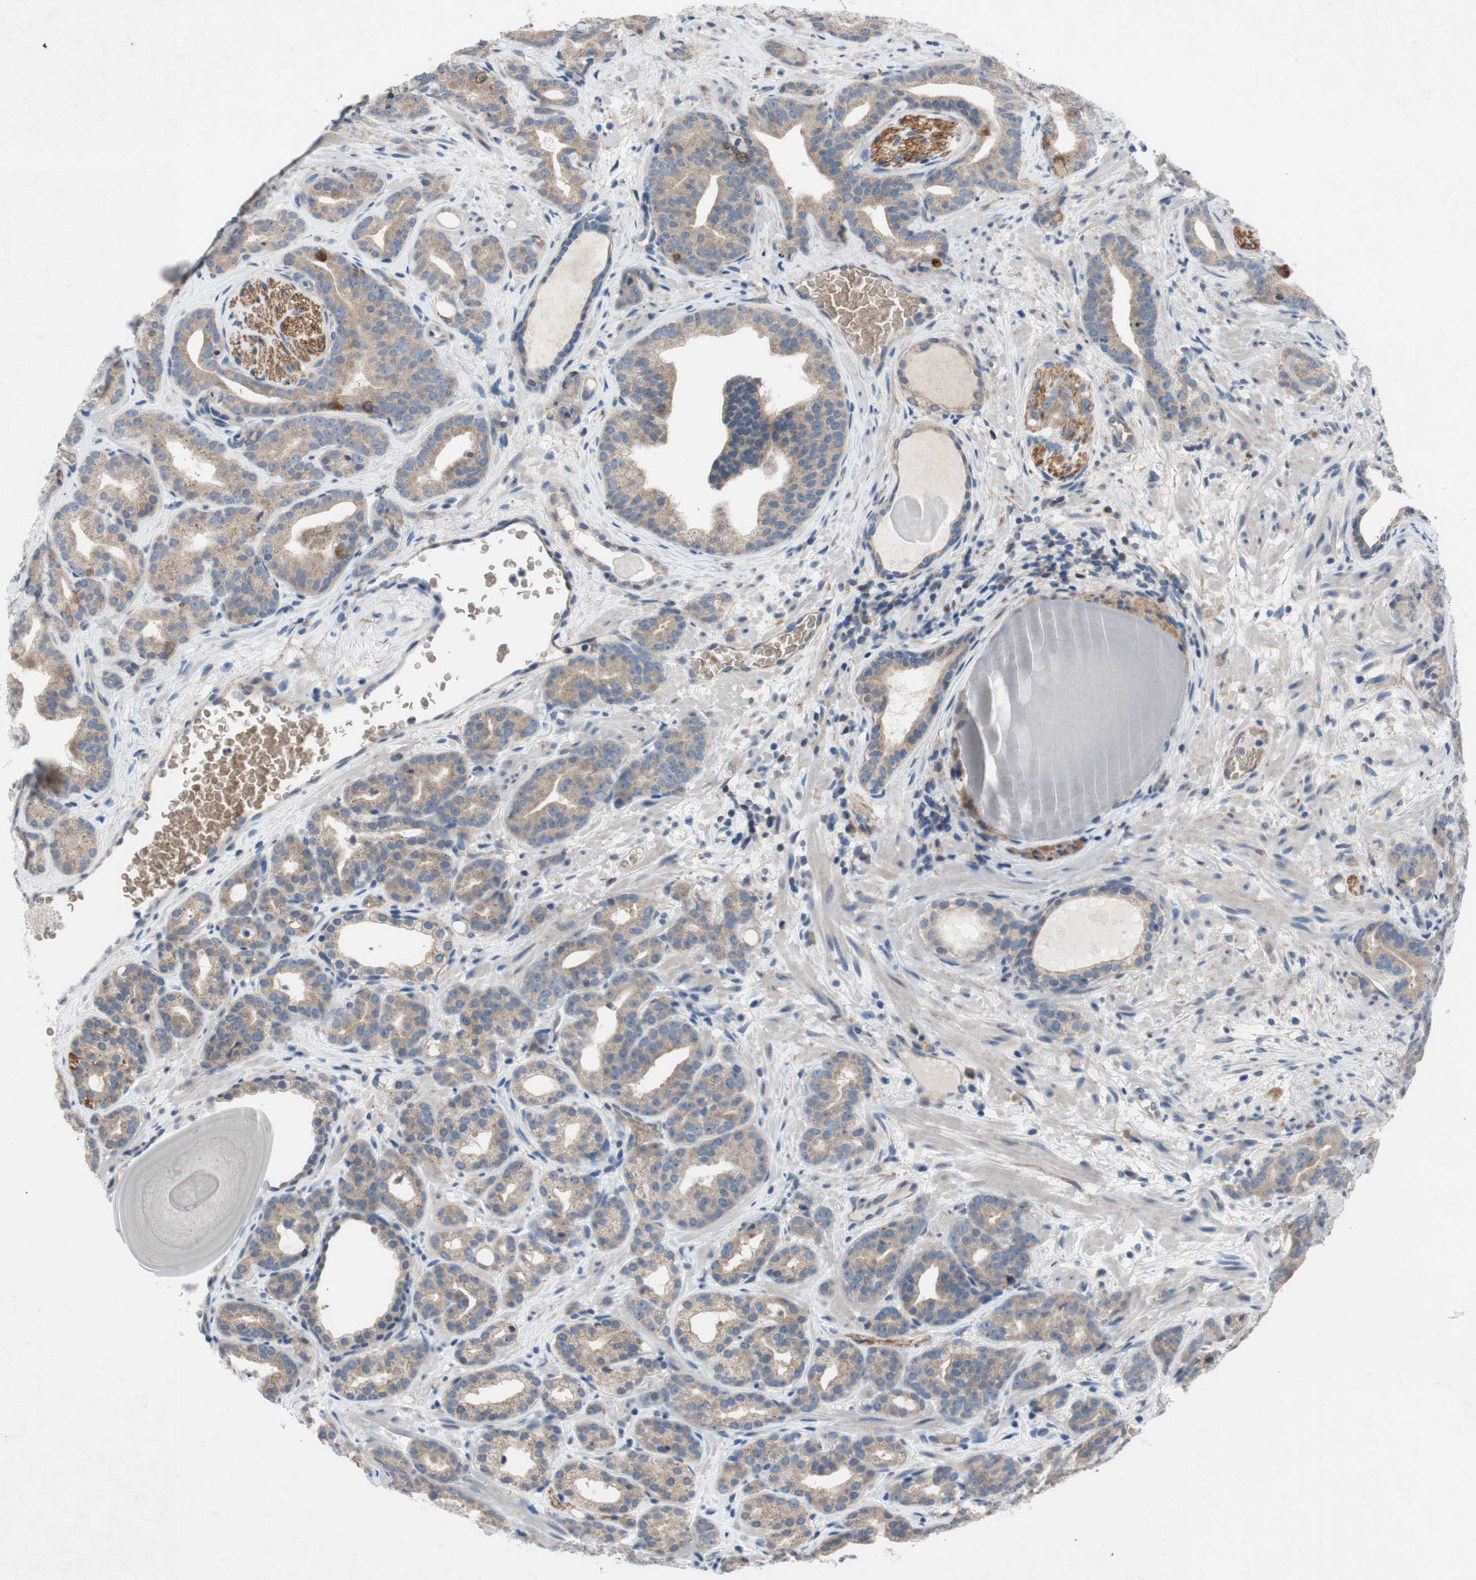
{"staining": {"intensity": "weak", "quantity": ">75%", "location": "cytoplasmic/membranous"}, "tissue": "prostate cancer", "cell_type": "Tumor cells", "image_type": "cancer", "snomed": [{"axis": "morphology", "description": "Adenocarcinoma, Low grade"}, {"axis": "topography", "description": "Prostate"}], "caption": "Human prostate cancer stained for a protein (brown) shows weak cytoplasmic/membranous positive staining in approximately >75% of tumor cells.", "gene": "ADD2", "patient": {"sex": "male", "age": 63}}